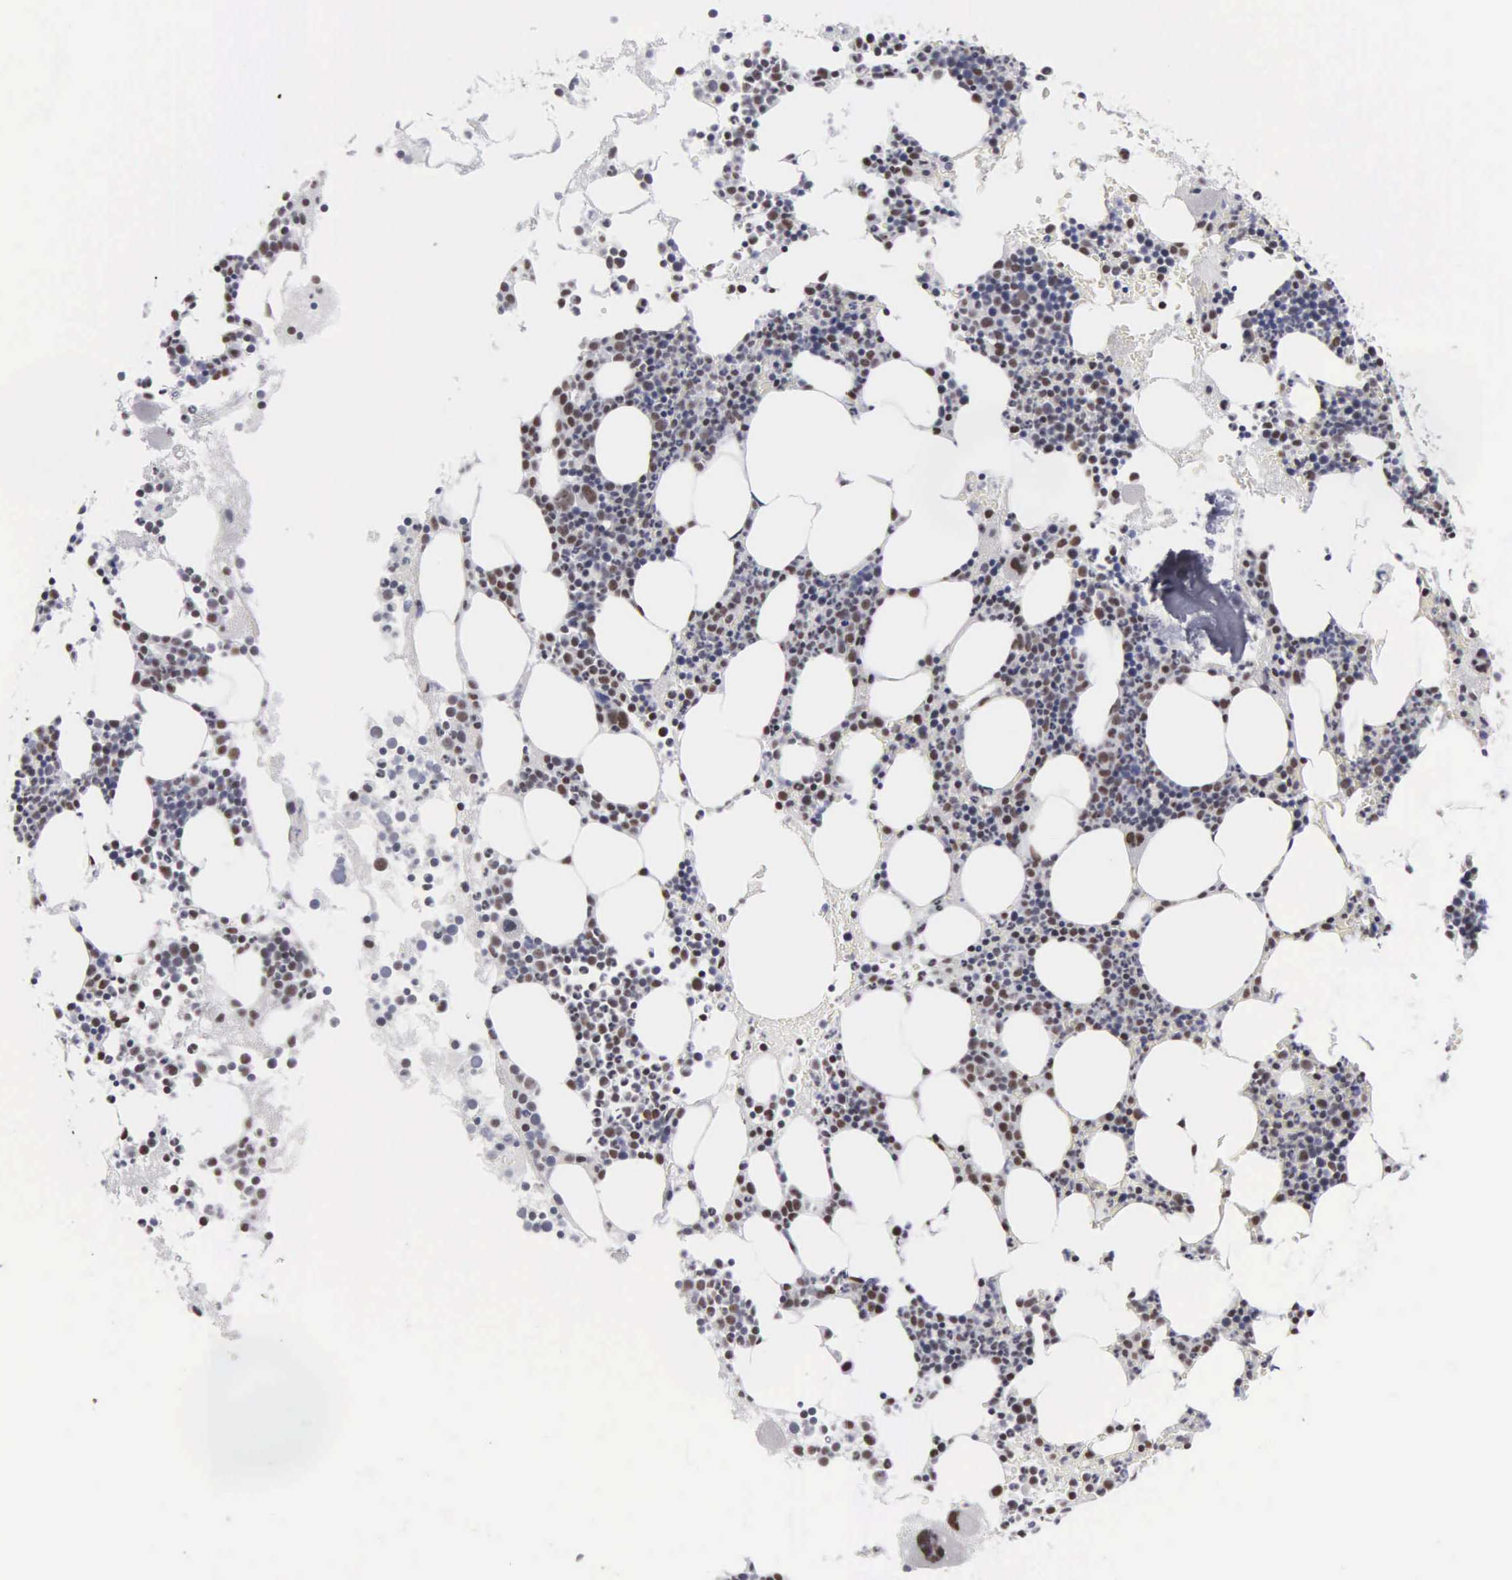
{"staining": {"intensity": "moderate", "quantity": "25%-75%", "location": "nuclear"}, "tissue": "bone marrow", "cell_type": "Hematopoietic cells", "image_type": "normal", "snomed": [{"axis": "morphology", "description": "Normal tissue, NOS"}, {"axis": "topography", "description": "Bone marrow"}], "caption": "Immunohistochemical staining of benign bone marrow shows 25%-75% levels of moderate nuclear protein staining in approximately 25%-75% of hematopoietic cells. (IHC, brightfield microscopy, high magnification).", "gene": "KIAA0586", "patient": {"sex": "male", "age": 75}}